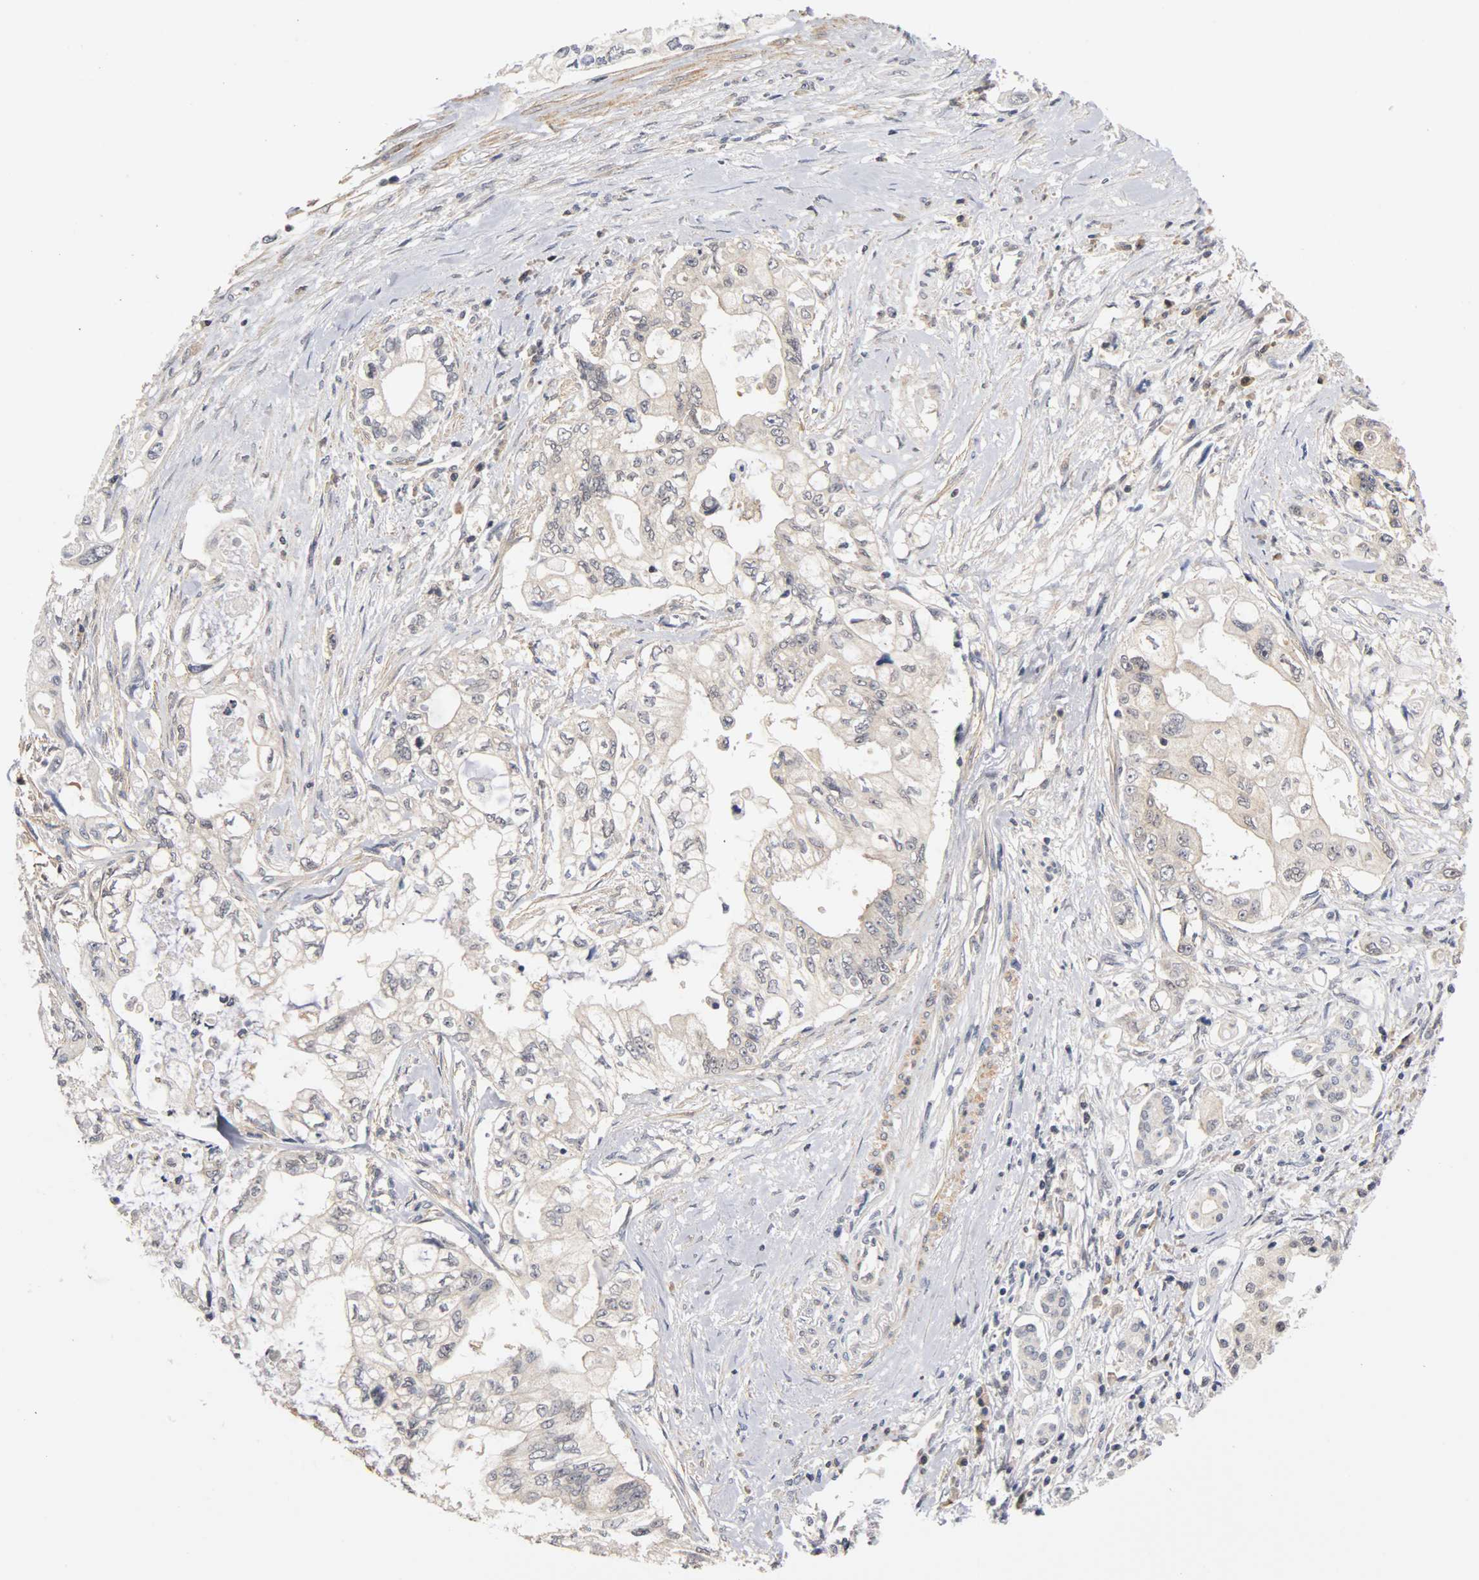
{"staining": {"intensity": "negative", "quantity": "none", "location": "none"}, "tissue": "pancreatic cancer", "cell_type": "Tumor cells", "image_type": "cancer", "snomed": [{"axis": "morphology", "description": "Normal tissue, NOS"}, {"axis": "topography", "description": "Pancreas"}], "caption": "Immunohistochemistry (IHC) histopathology image of human pancreatic cancer stained for a protein (brown), which demonstrates no staining in tumor cells.", "gene": "UBE2M", "patient": {"sex": "male", "age": 42}}